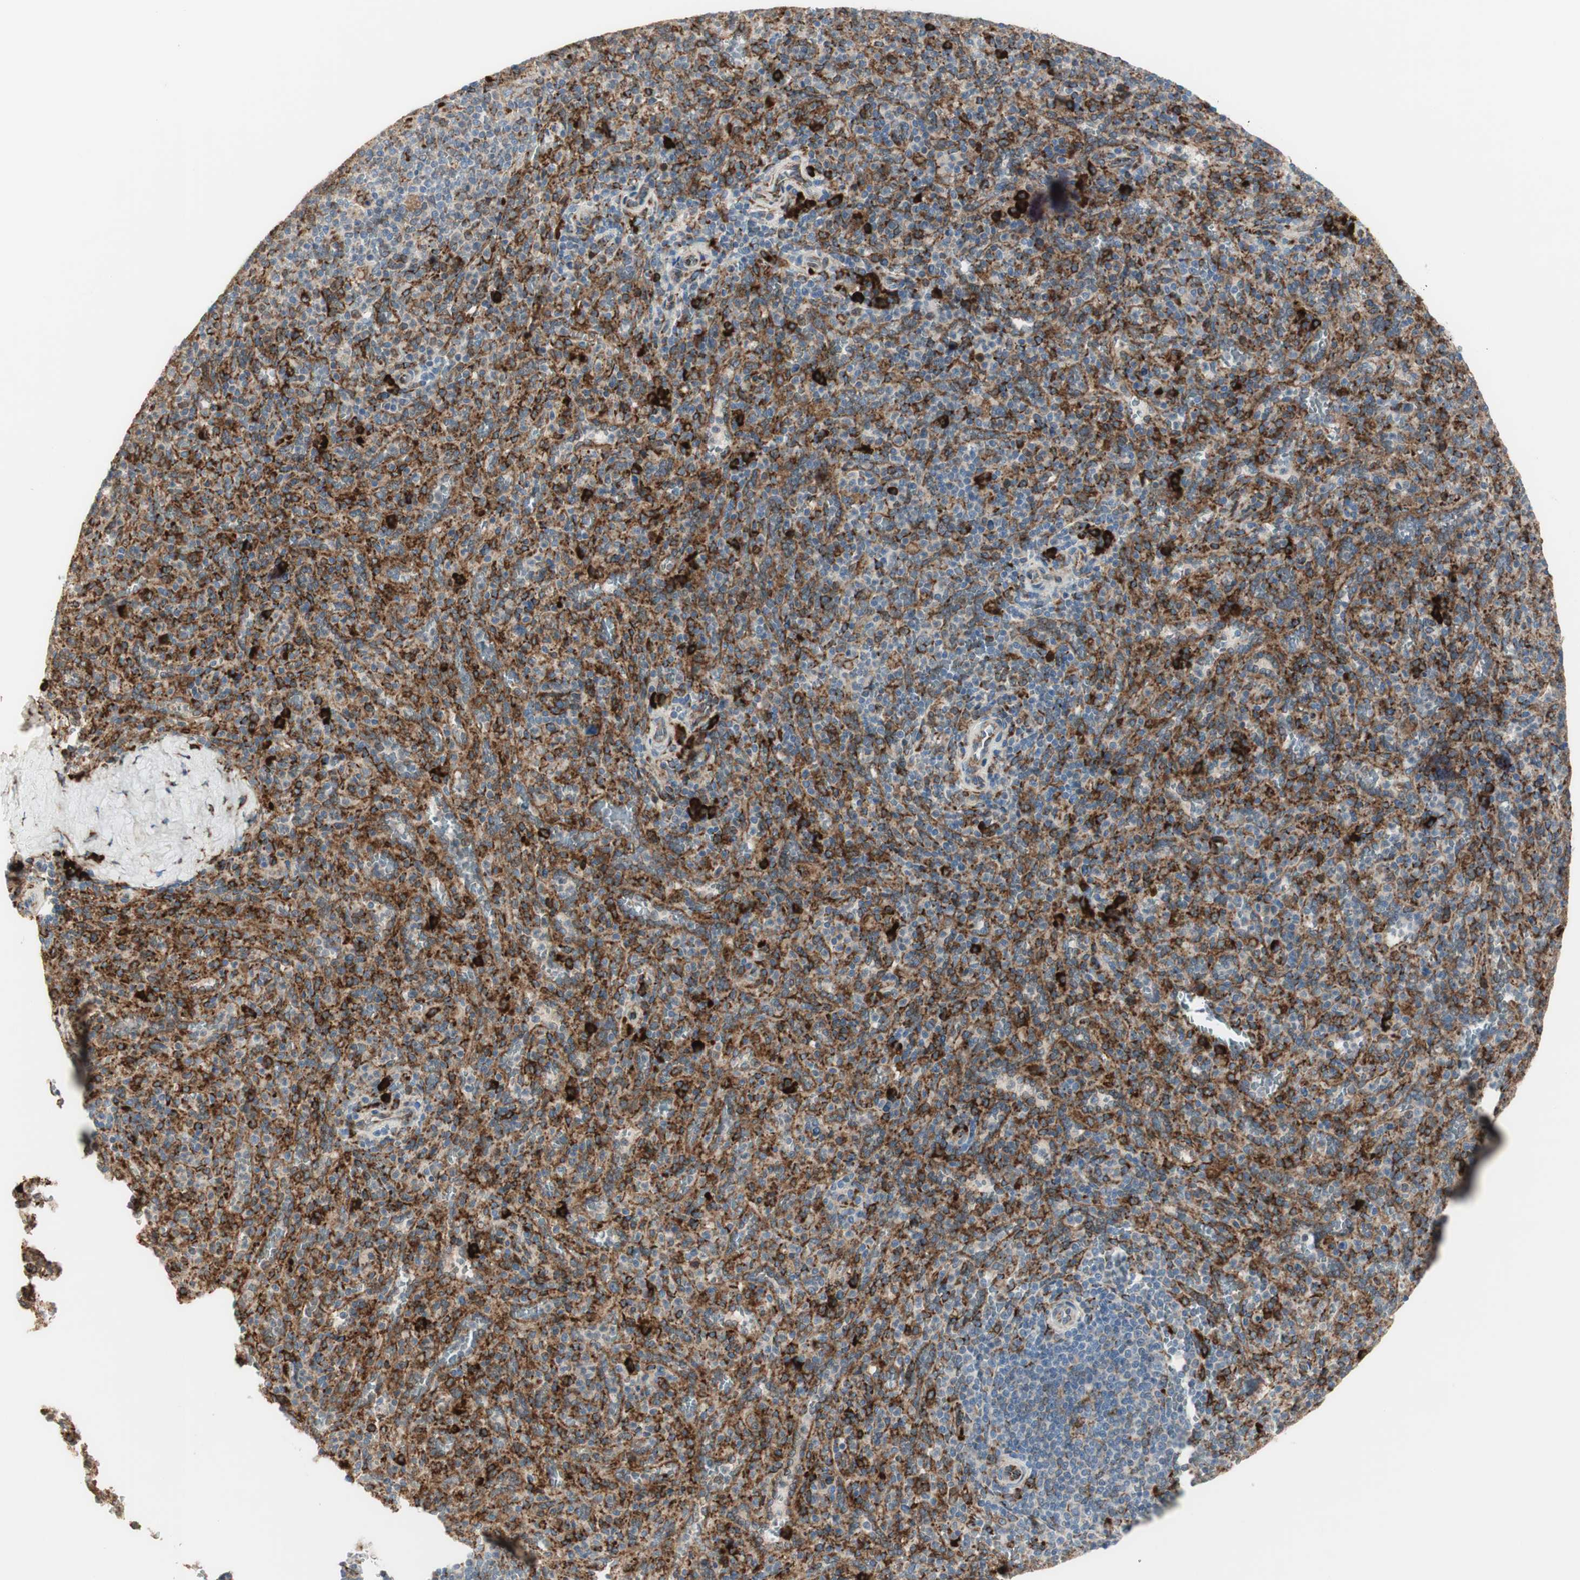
{"staining": {"intensity": "moderate", "quantity": "25%-75%", "location": "cytoplasmic/membranous"}, "tissue": "spleen", "cell_type": "Cells in red pulp", "image_type": "normal", "snomed": [{"axis": "morphology", "description": "Normal tissue, NOS"}, {"axis": "topography", "description": "Spleen"}], "caption": "Immunohistochemical staining of unremarkable human spleen shows moderate cytoplasmic/membranous protein positivity in about 25%-75% of cells in red pulp. The staining is performed using DAB (3,3'-diaminobenzidine) brown chromogen to label protein expression. The nuclei are counter-stained blue using hematoxylin.", "gene": "RRBP1", "patient": {"sex": "male", "age": 36}}